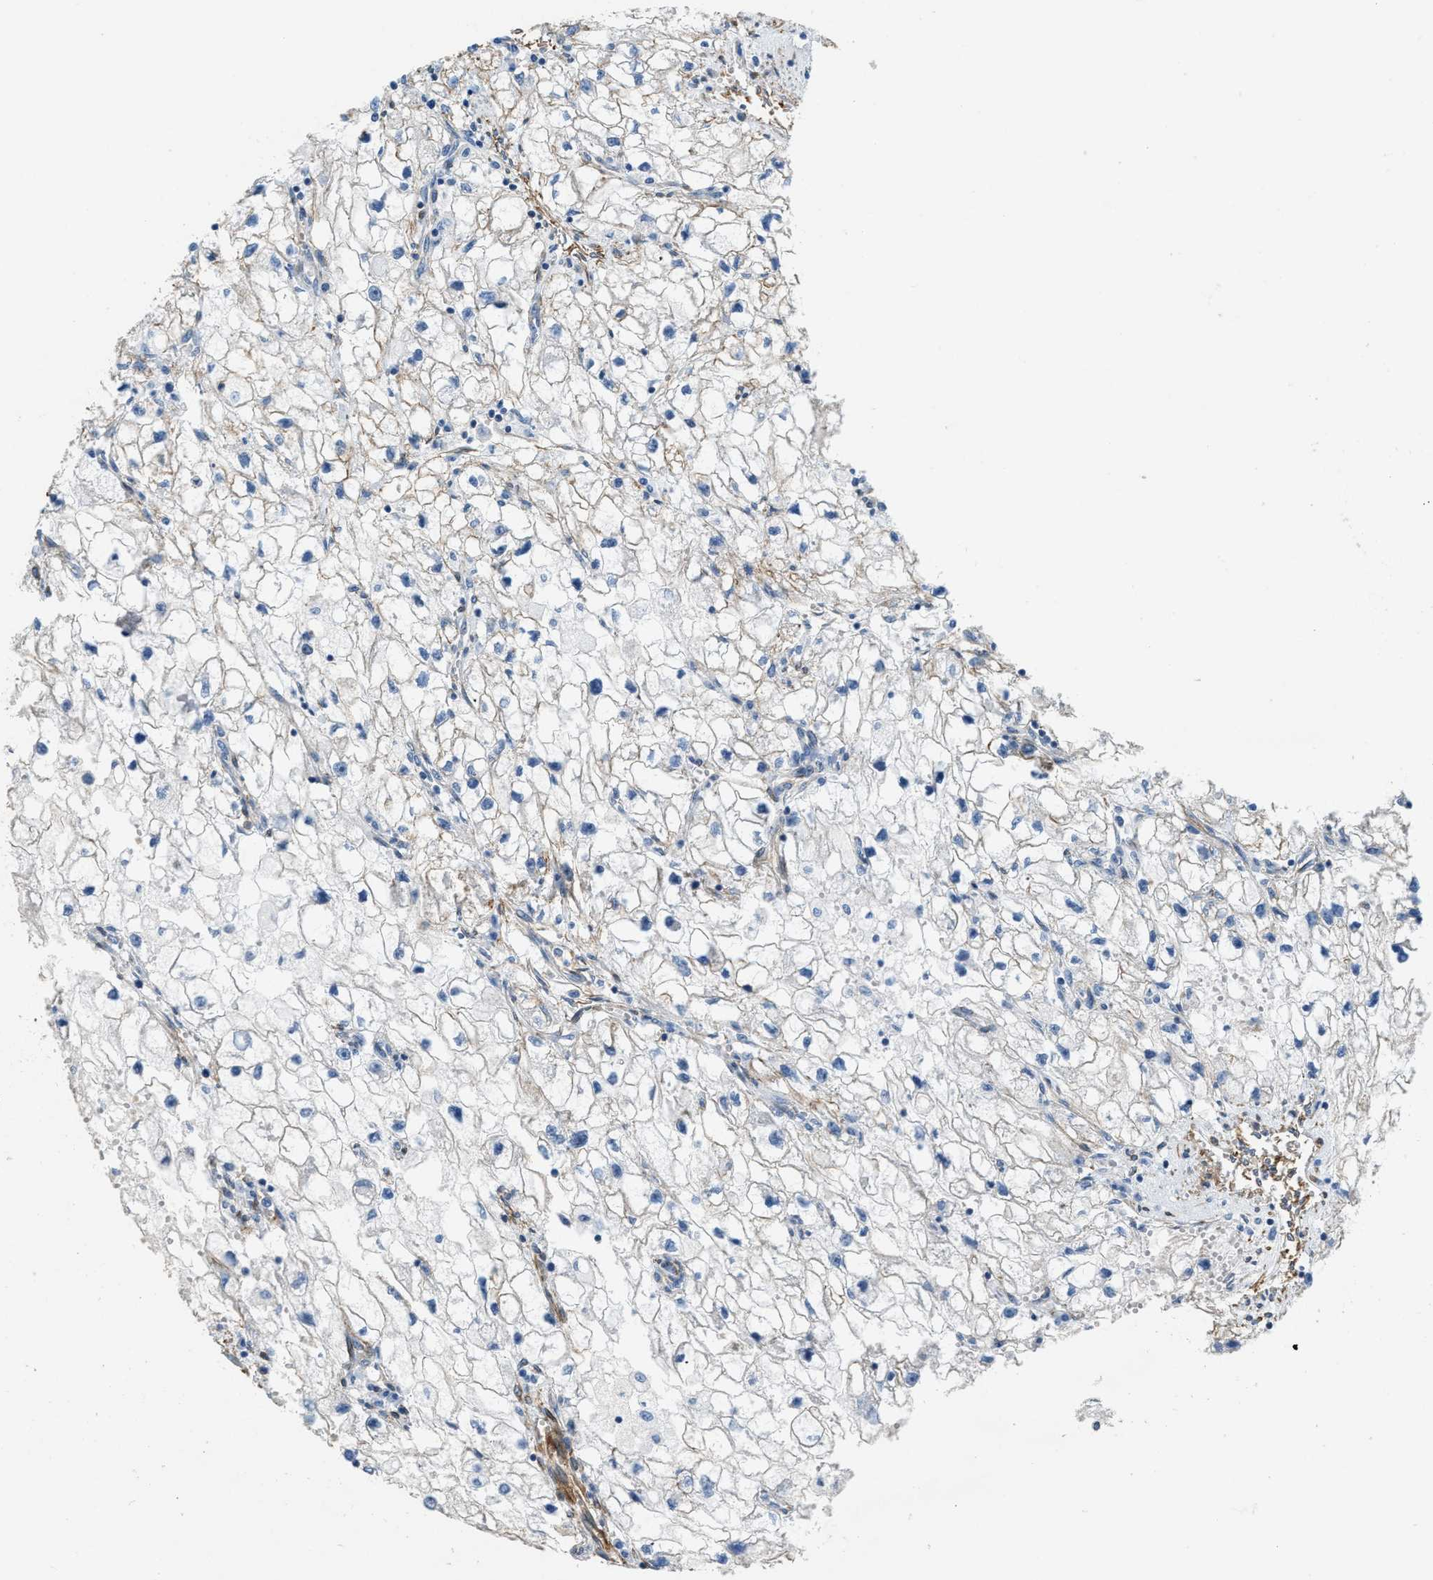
{"staining": {"intensity": "weak", "quantity": "<25%", "location": "cytoplasmic/membranous"}, "tissue": "renal cancer", "cell_type": "Tumor cells", "image_type": "cancer", "snomed": [{"axis": "morphology", "description": "Adenocarcinoma, NOS"}, {"axis": "topography", "description": "Kidney"}], "caption": "A high-resolution histopathology image shows immunohistochemistry staining of adenocarcinoma (renal), which shows no significant positivity in tumor cells.", "gene": "TMEM43", "patient": {"sex": "female", "age": 70}}